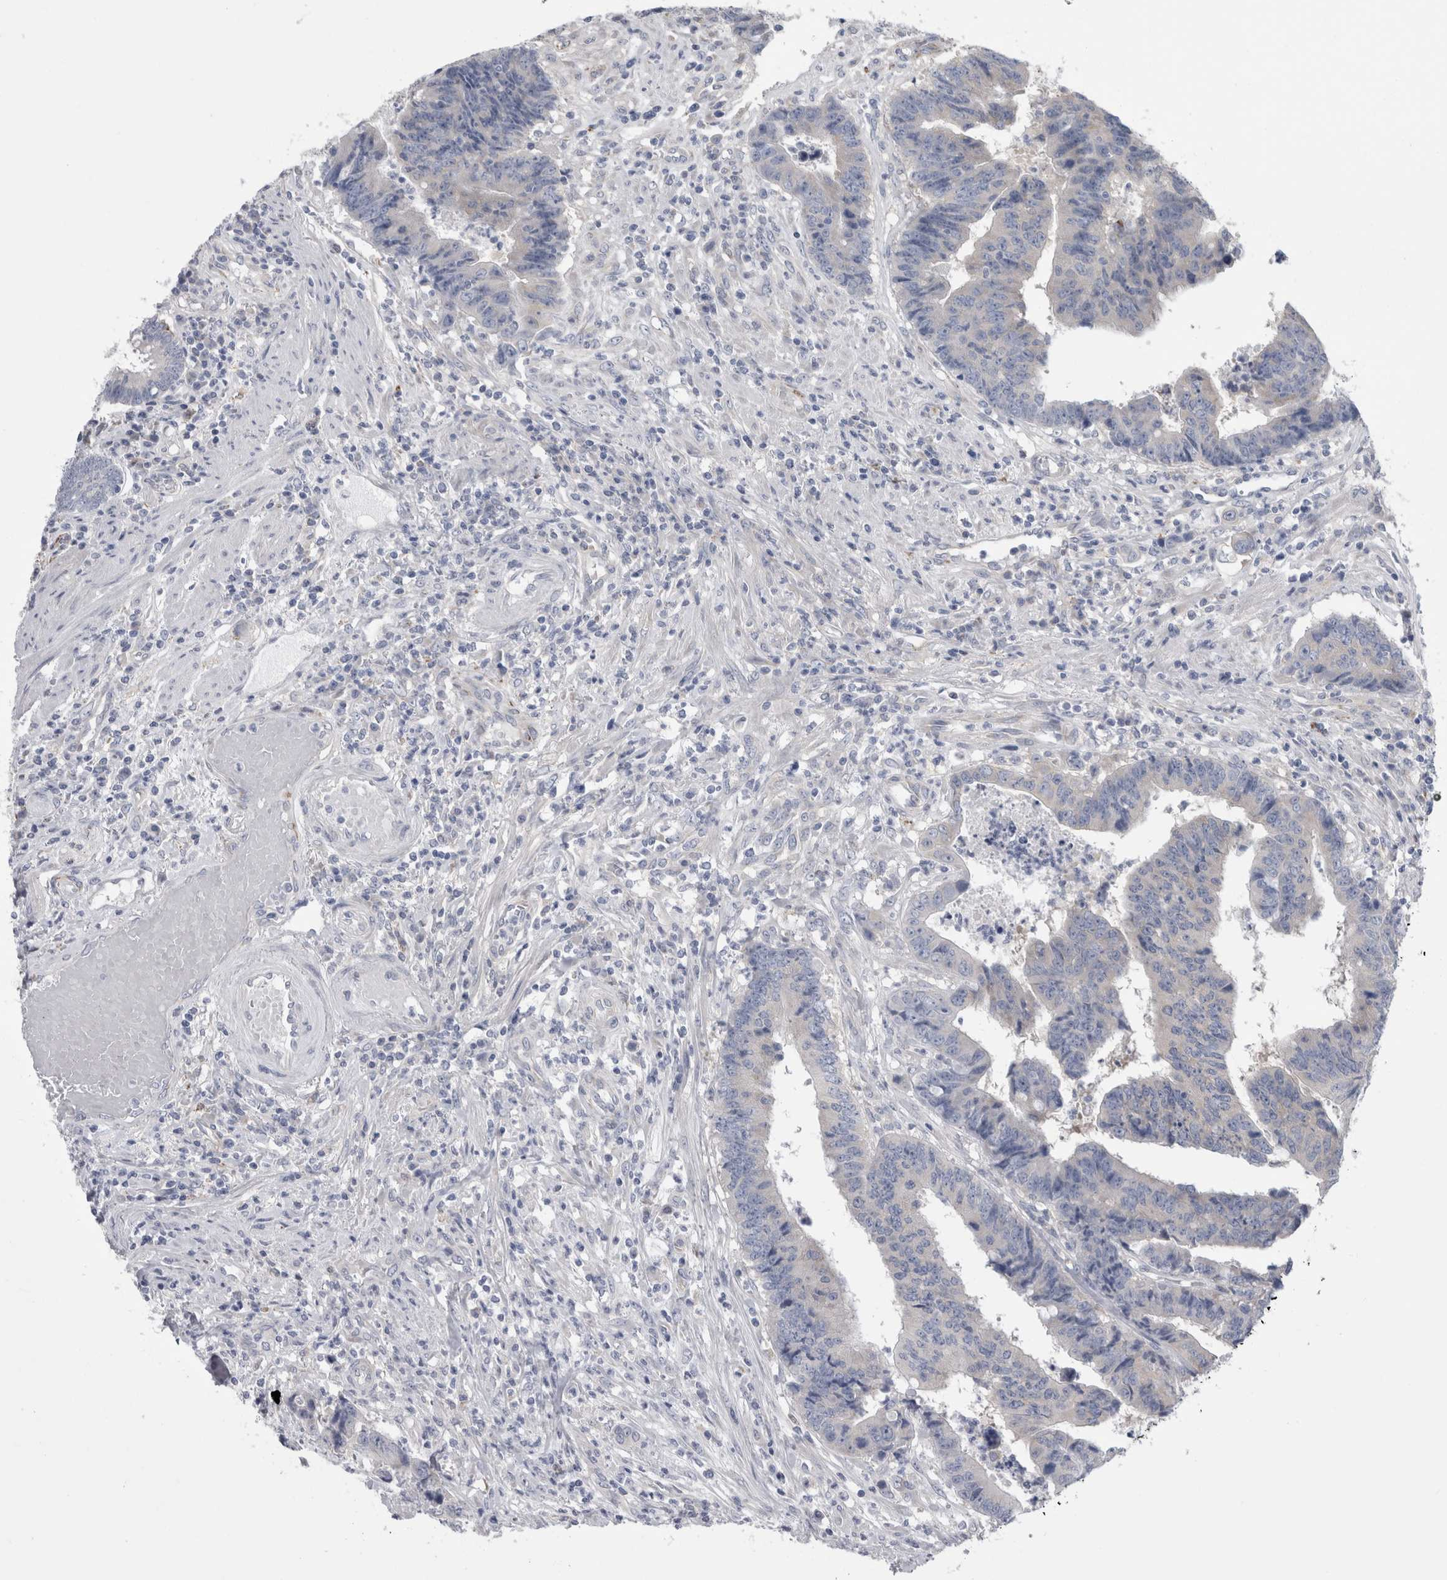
{"staining": {"intensity": "negative", "quantity": "none", "location": "none"}, "tissue": "colorectal cancer", "cell_type": "Tumor cells", "image_type": "cancer", "snomed": [{"axis": "morphology", "description": "Adenocarcinoma, NOS"}, {"axis": "topography", "description": "Rectum"}], "caption": "A micrograph of human colorectal cancer is negative for staining in tumor cells.", "gene": "GATM", "patient": {"sex": "male", "age": 84}}